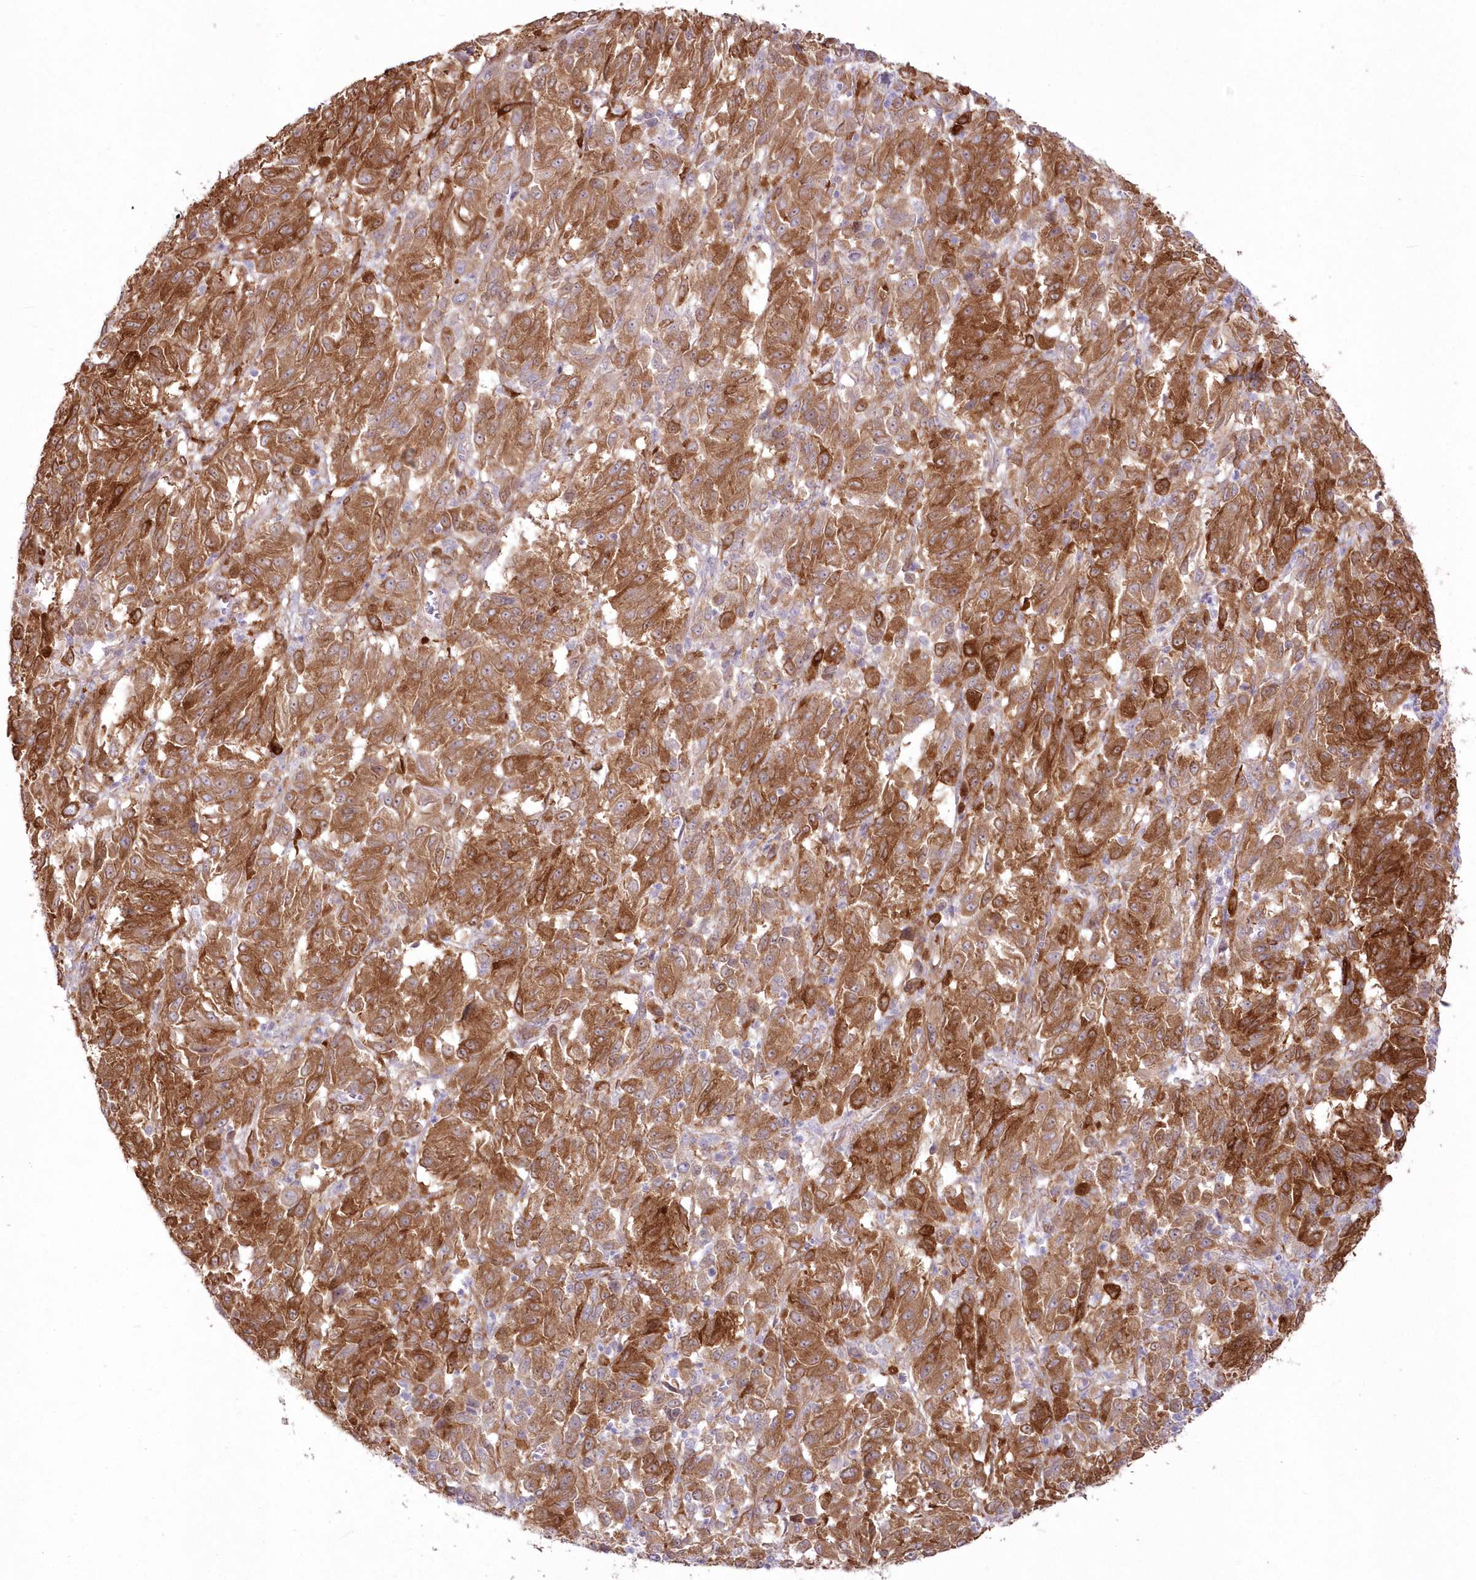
{"staining": {"intensity": "strong", "quantity": ">75%", "location": "cytoplasmic/membranous"}, "tissue": "melanoma", "cell_type": "Tumor cells", "image_type": "cancer", "snomed": [{"axis": "morphology", "description": "Malignant melanoma, Metastatic site"}, {"axis": "topography", "description": "Lung"}], "caption": "The photomicrograph shows immunohistochemical staining of melanoma. There is strong cytoplasmic/membranous positivity is present in approximately >75% of tumor cells.", "gene": "SH3PXD2B", "patient": {"sex": "male", "age": 64}}